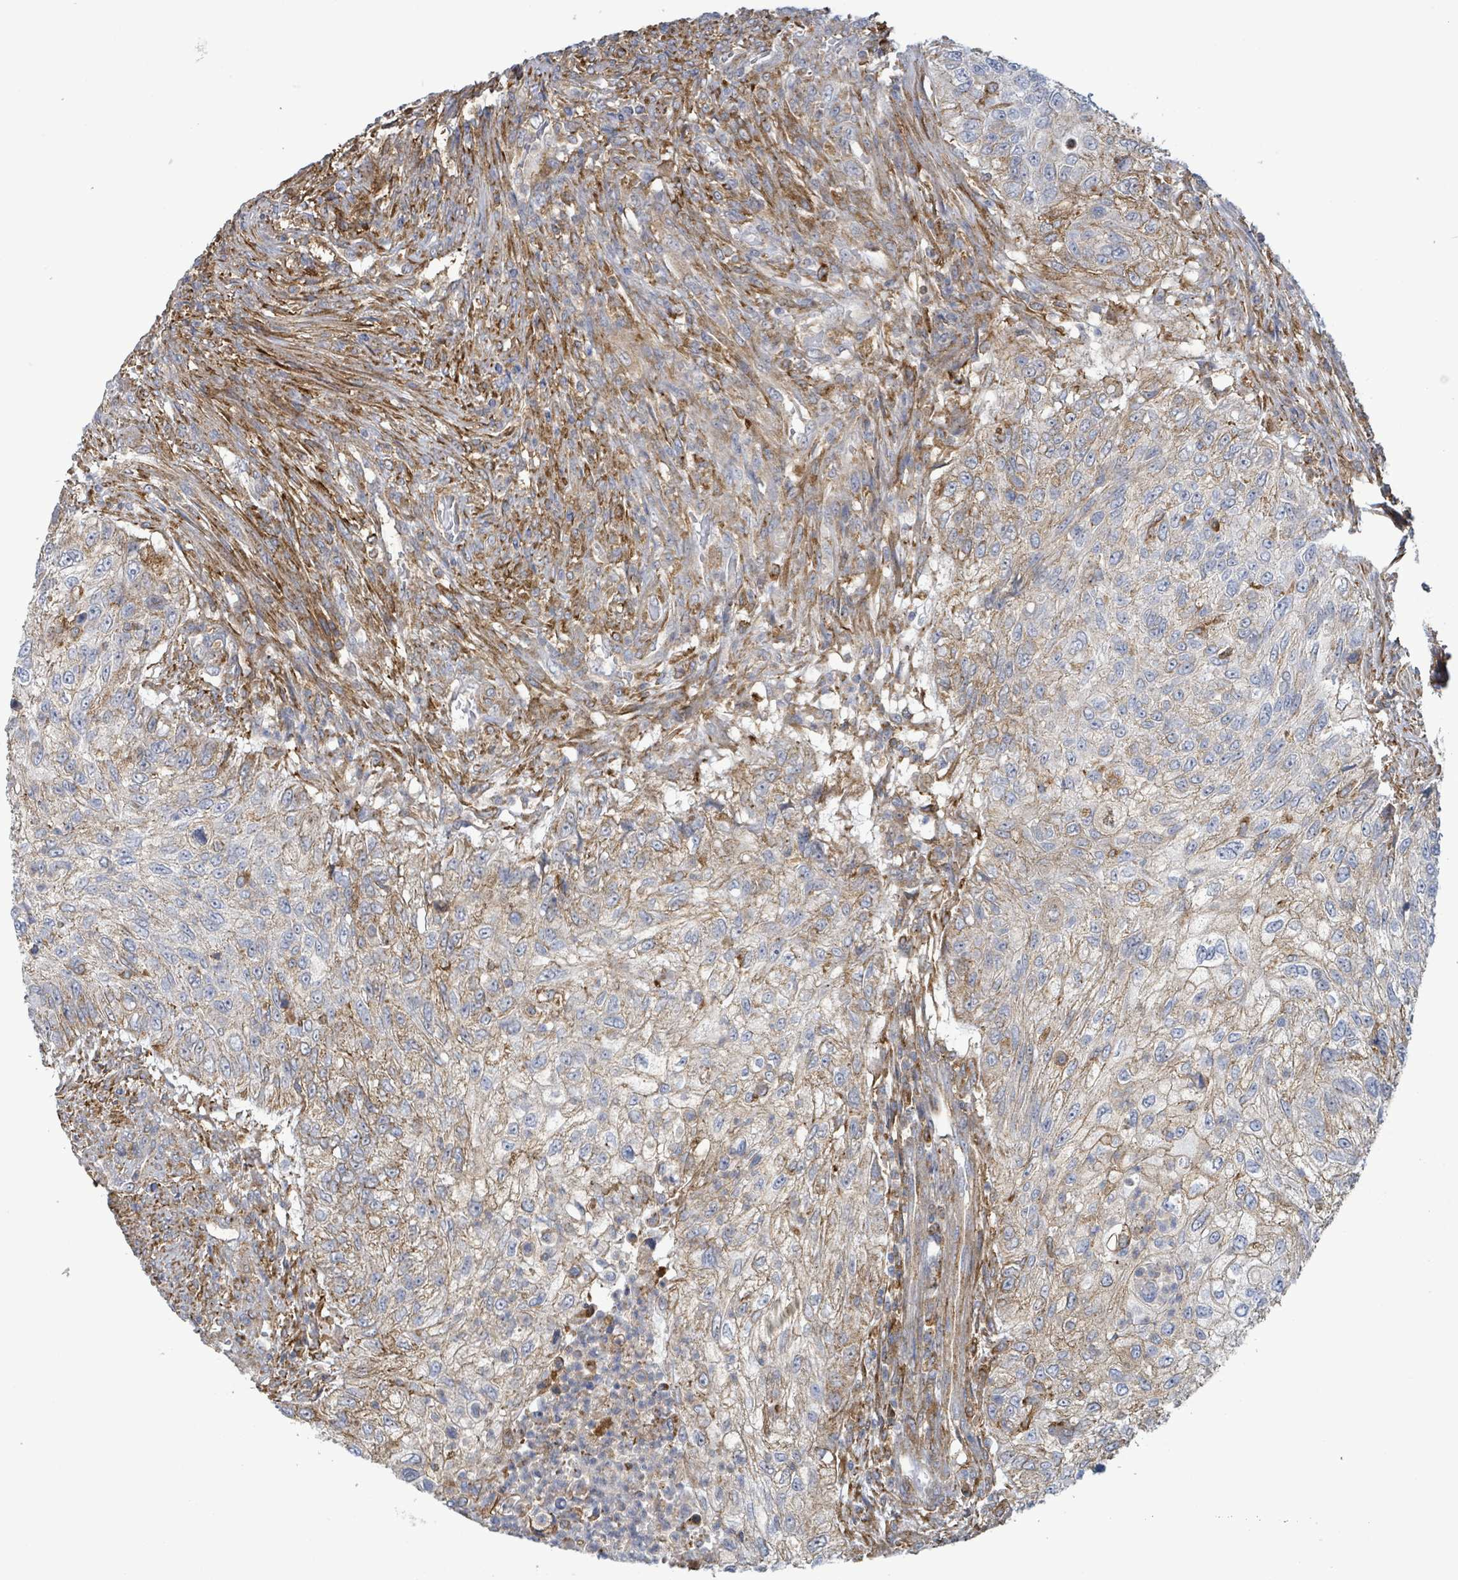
{"staining": {"intensity": "weak", "quantity": "25%-75%", "location": "cytoplasmic/membranous"}, "tissue": "urothelial cancer", "cell_type": "Tumor cells", "image_type": "cancer", "snomed": [{"axis": "morphology", "description": "Urothelial carcinoma, High grade"}, {"axis": "topography", "description": "Urinary bladder"}], "caption": "IHC staining of high-grade urothelial carcinoma, which demonstrates low levels of weak cytoplasmic/membranous staining in about 25%-75% of tumor cells indicating weak cytoplasmic/membranous protein positivity. The staining was performed using DAB (3,3'-diaminobenzidine) (brown) for protein detection and nuclei were counterstained in hematoxylin (blue).", "gene": "EGFL7", "patient": {"sex": "female", "age": 60}}